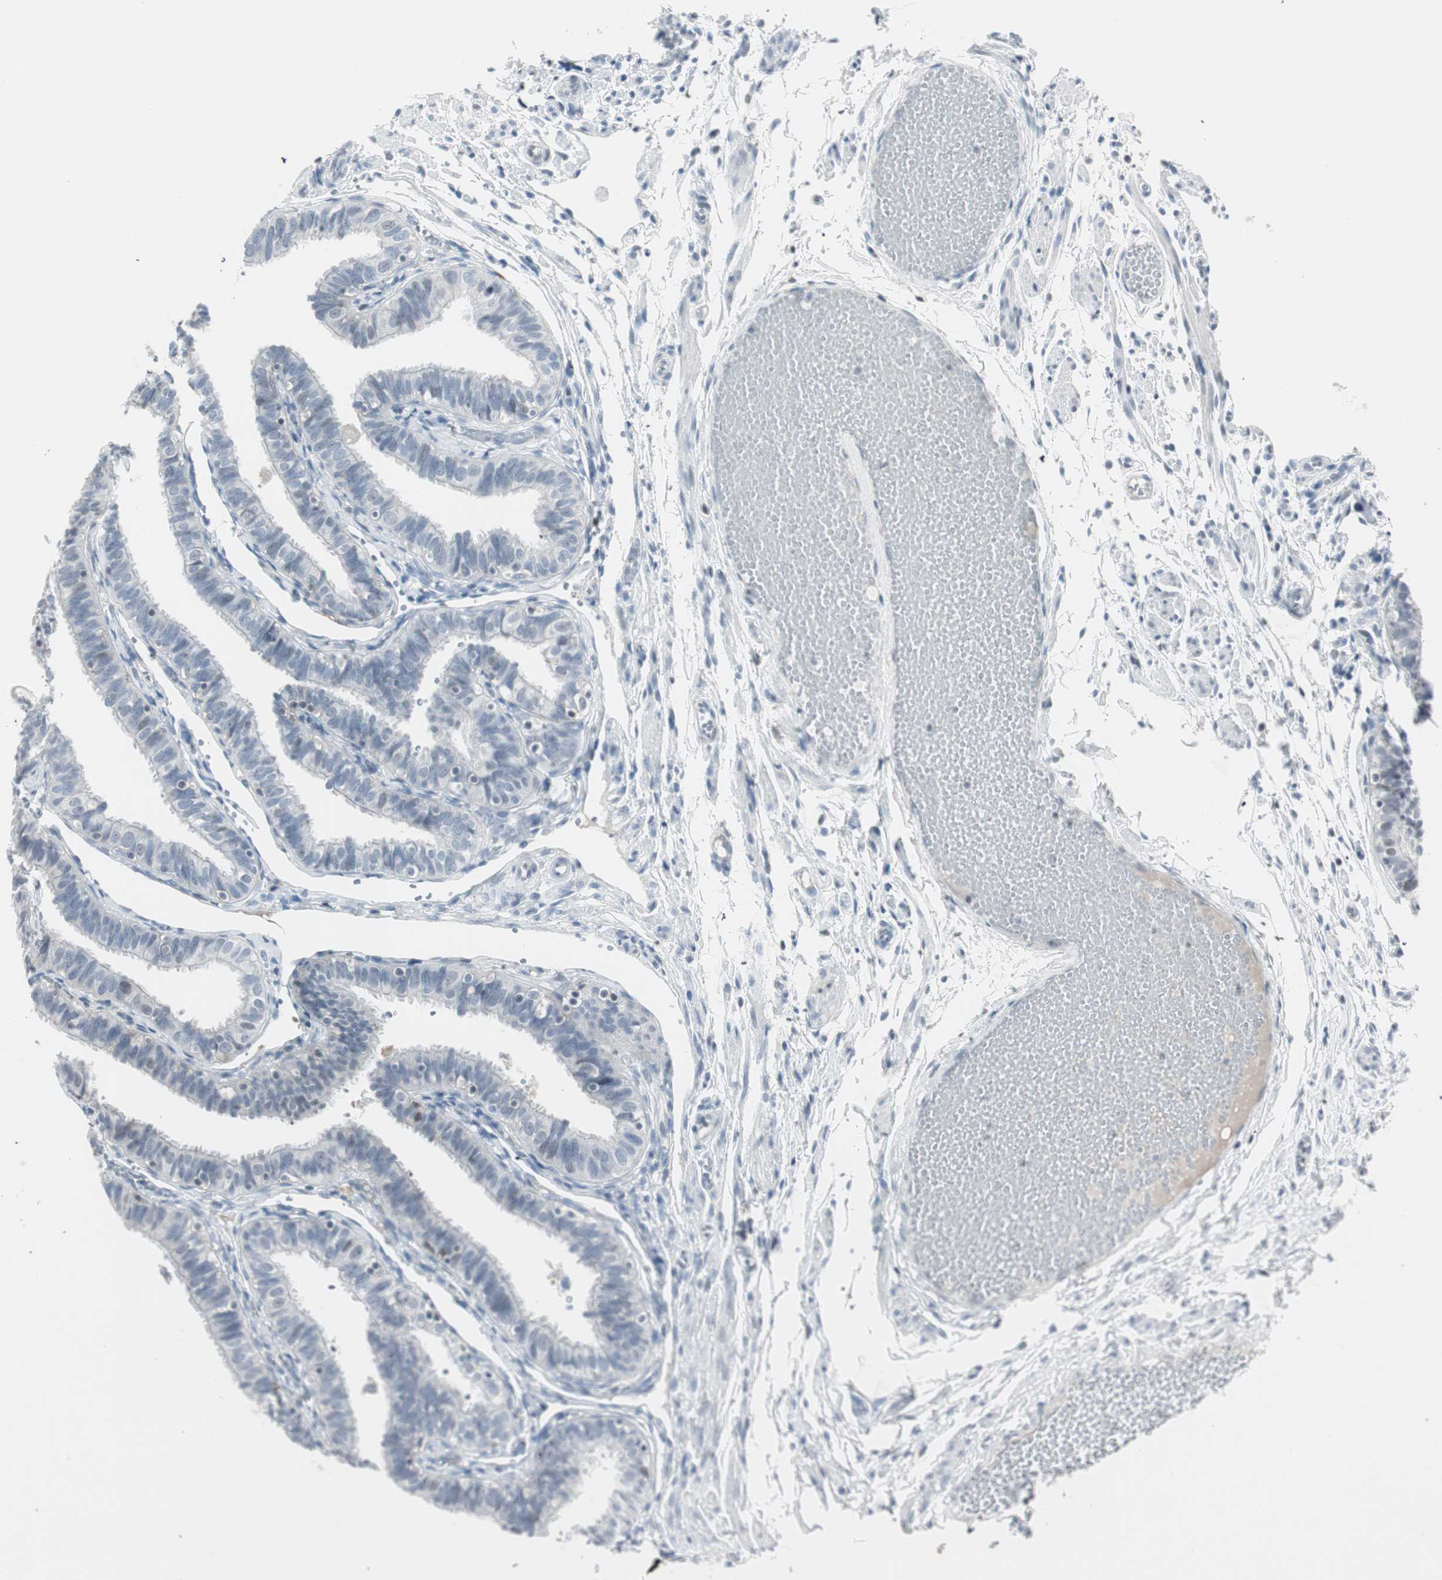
{"staining": {"intensity": "negative", "quantity": "none", "location": "none"}, "tissue": "fallopian tube", "cell_type": "Glandular cells", "image_type": "normal", "snomed": [{"axis": "morphology", "description": "Normal tissue, NOS"}, {"axis": "topography", "description": "Fallopian tube"}], "caption": "DAB immunohistochemical staining of benign human fallopian tube demonstrates no significant staining in glandular cells. (DAB (3,3'-diaminobenzidine) immunohistochemistry (IHC) with hematoxylin counter stain).", "gene": "MAP4K4", "patient": {"sex": "female", "age": 46}}